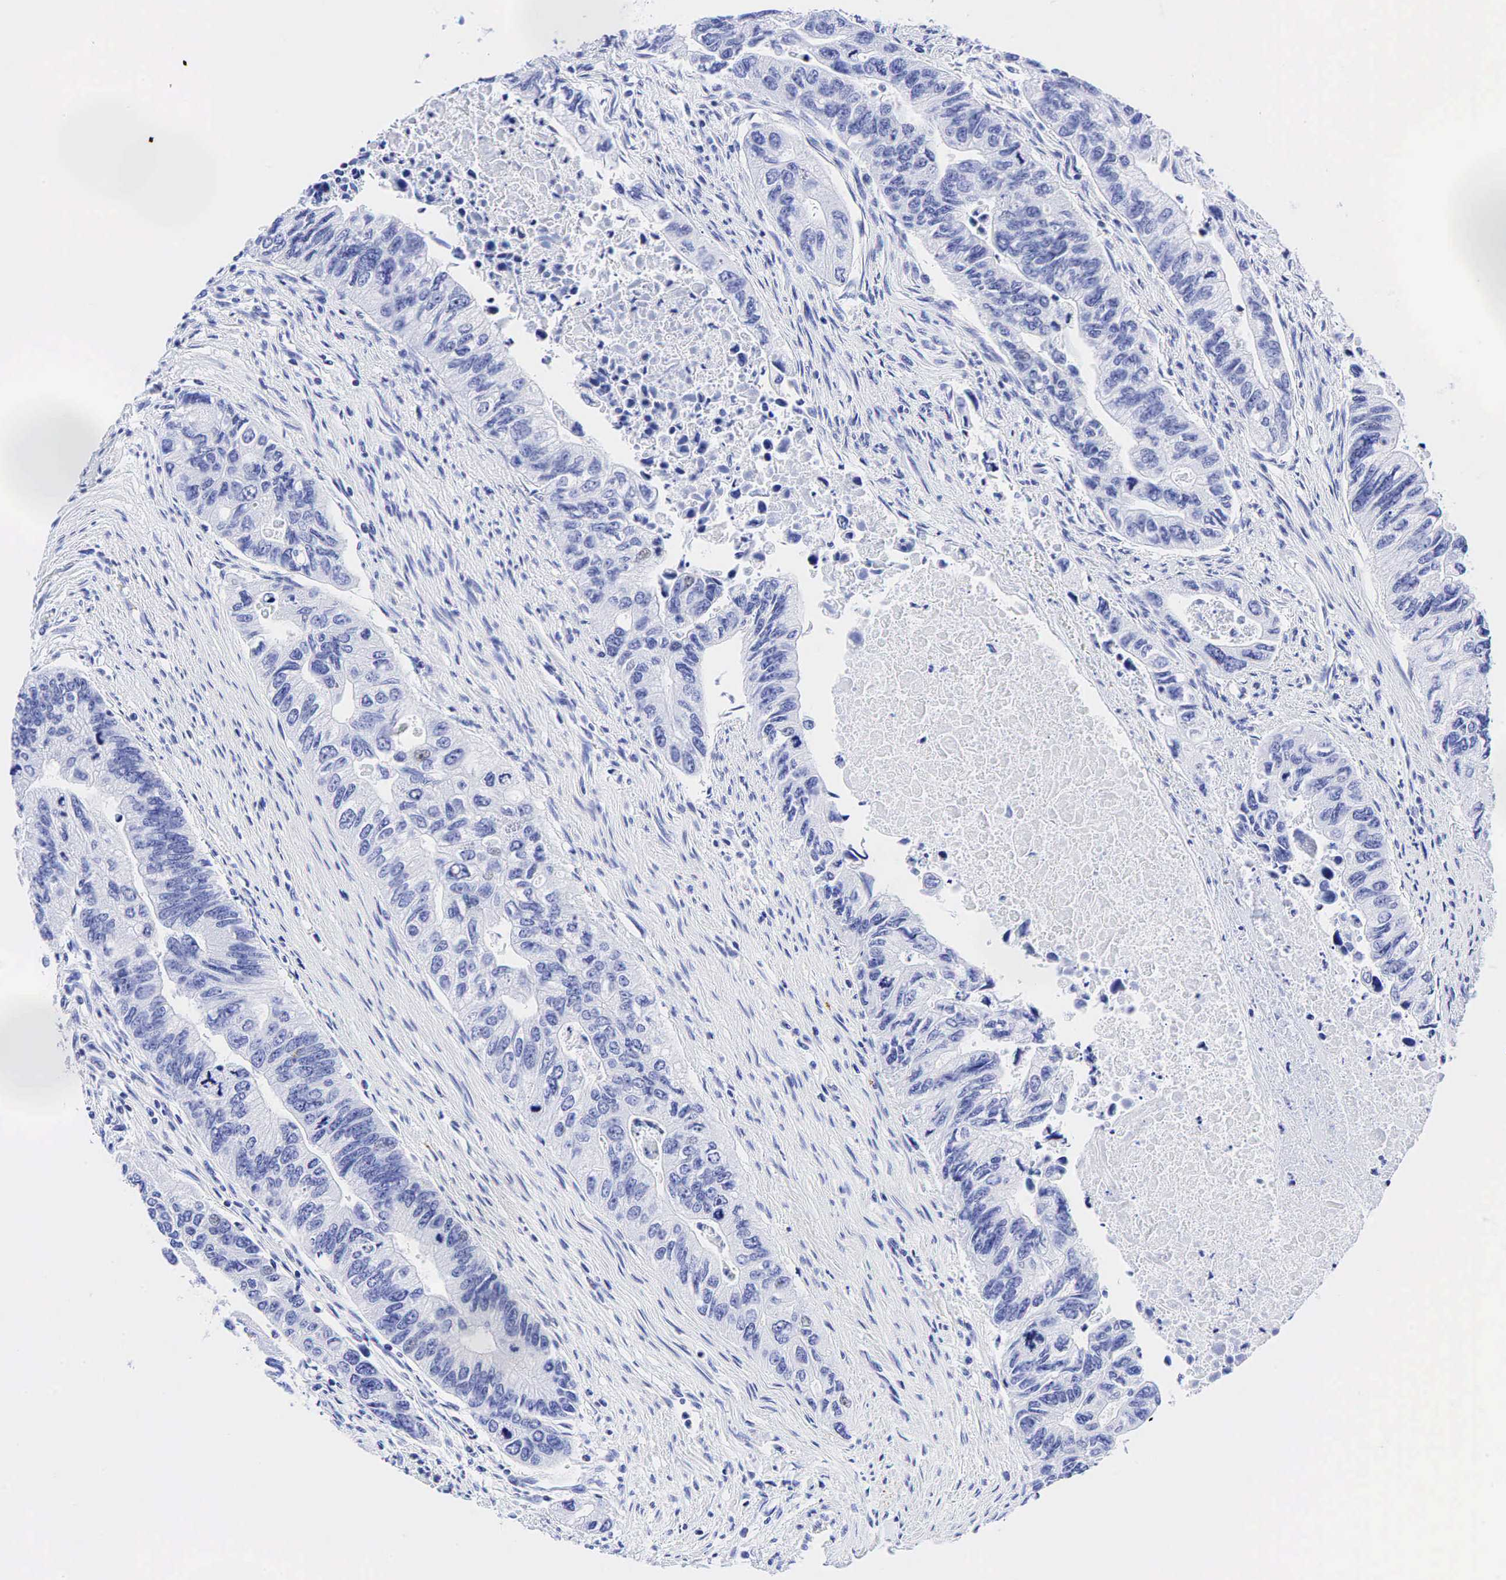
{"staining": {"intensity": "negative", "quantity": "none", "location": "none"}, "tissue": "colorectal cancer", "cell_type": "Tumor cells", "image_type": "cancer", "snomed": [{"axis": "morphology", "description": "Adenocarcinoma, NOS"}, {"axis": "topography", "description": "Colon"}], "caption": "Tumor cells are negative for brown protein staining in colorectal adenocarcinoma.", "gene": "CHGA", "patient": {"sex": "female", "age": 11}}